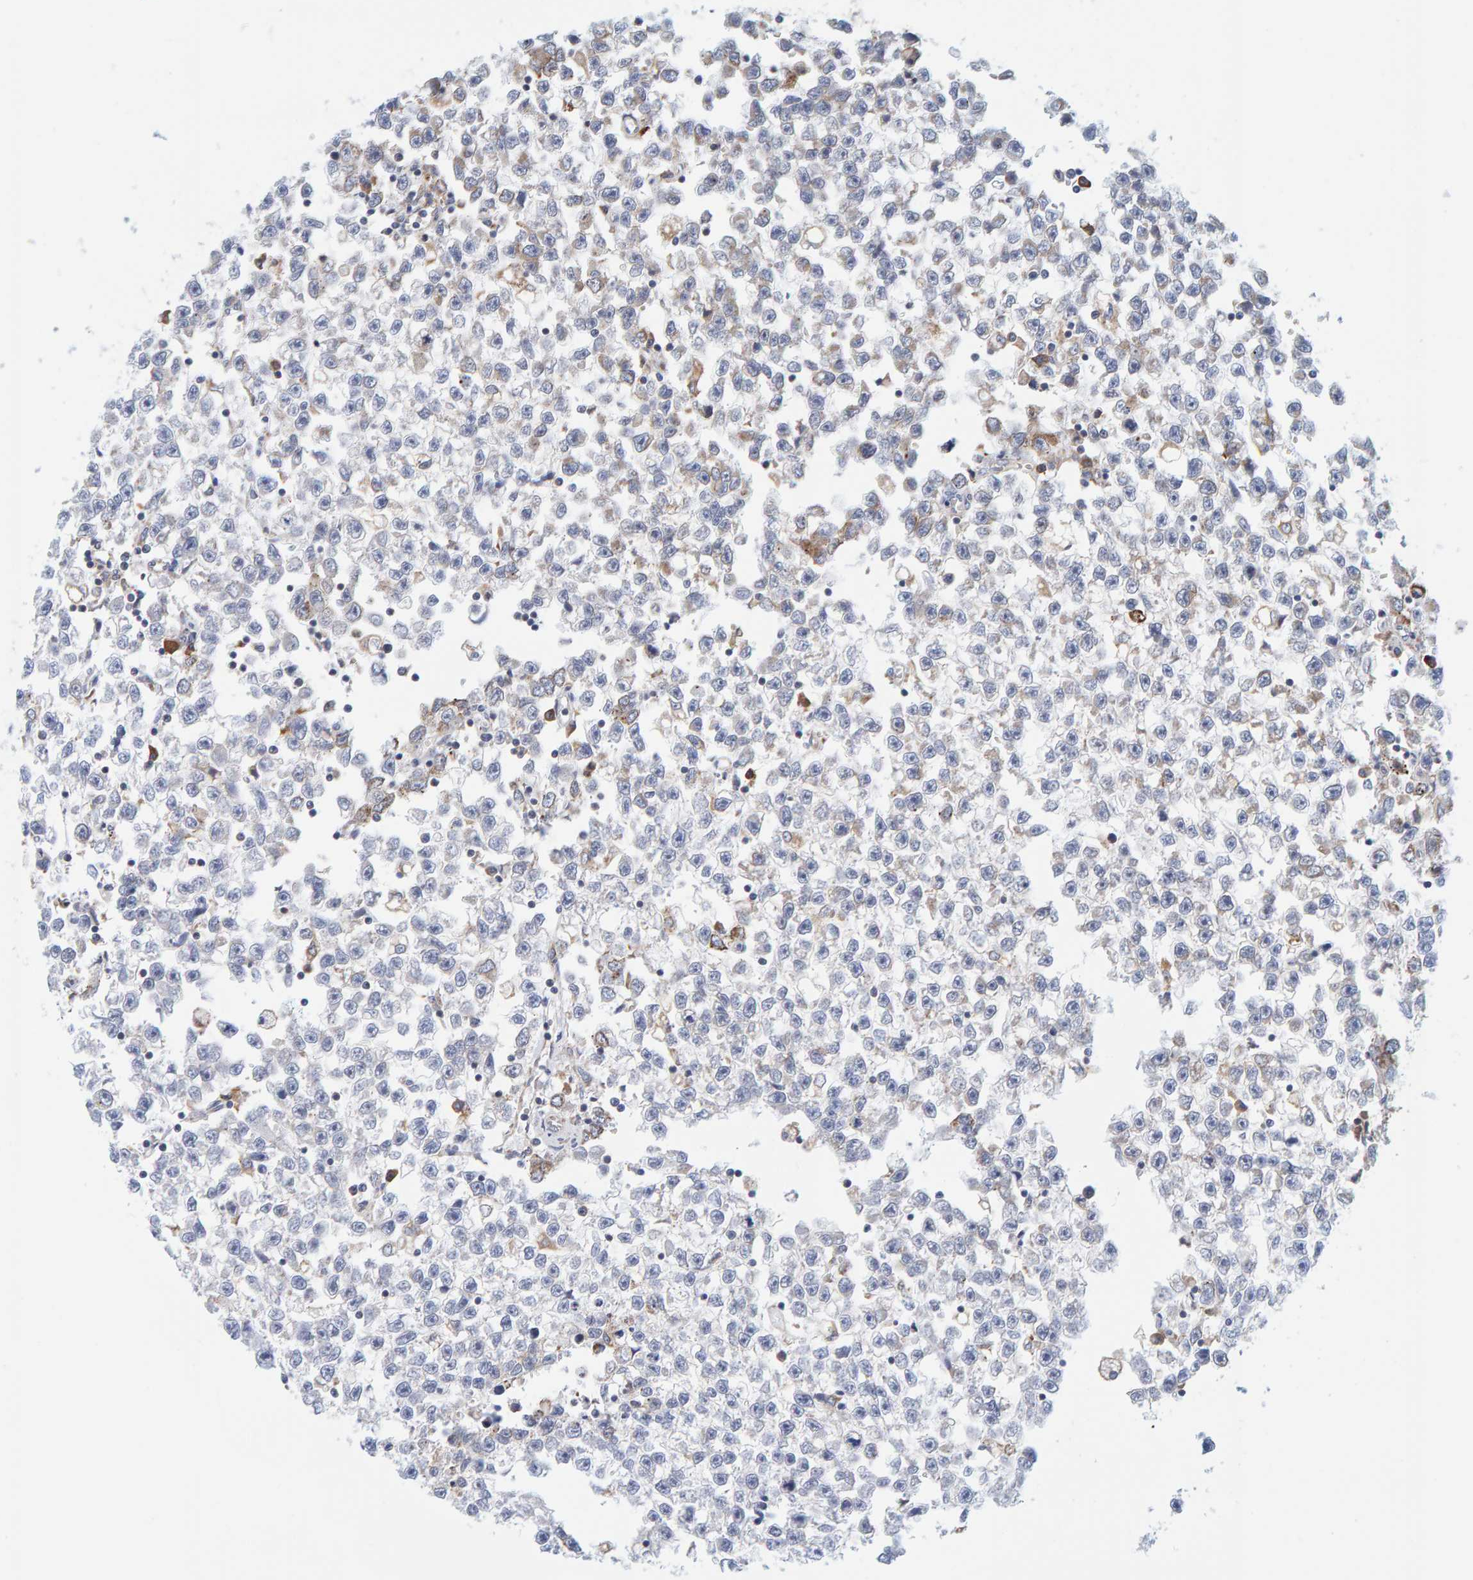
{"staining": {"intensity": "weak", "quantity": "<25%", "location": "cytoplasmic/membranous"}, "tissue": "testis cancer", "cell_type": "Tumor cells", "image_type": "cancer", "snomed": [{"axis": "morphology", "description": "Seminoma, NOS"}, {"axis": "morphology", "description": "Carcinoma, Embryonal, NOS"}, {"axis": "topography", "description": "Testis"}], "caption": "Human testis cancer stained for a protein using IHC displays no staining in tumor cells.", "gene": "SGPL1", "patient": {"sex": "male", "age": 51}}